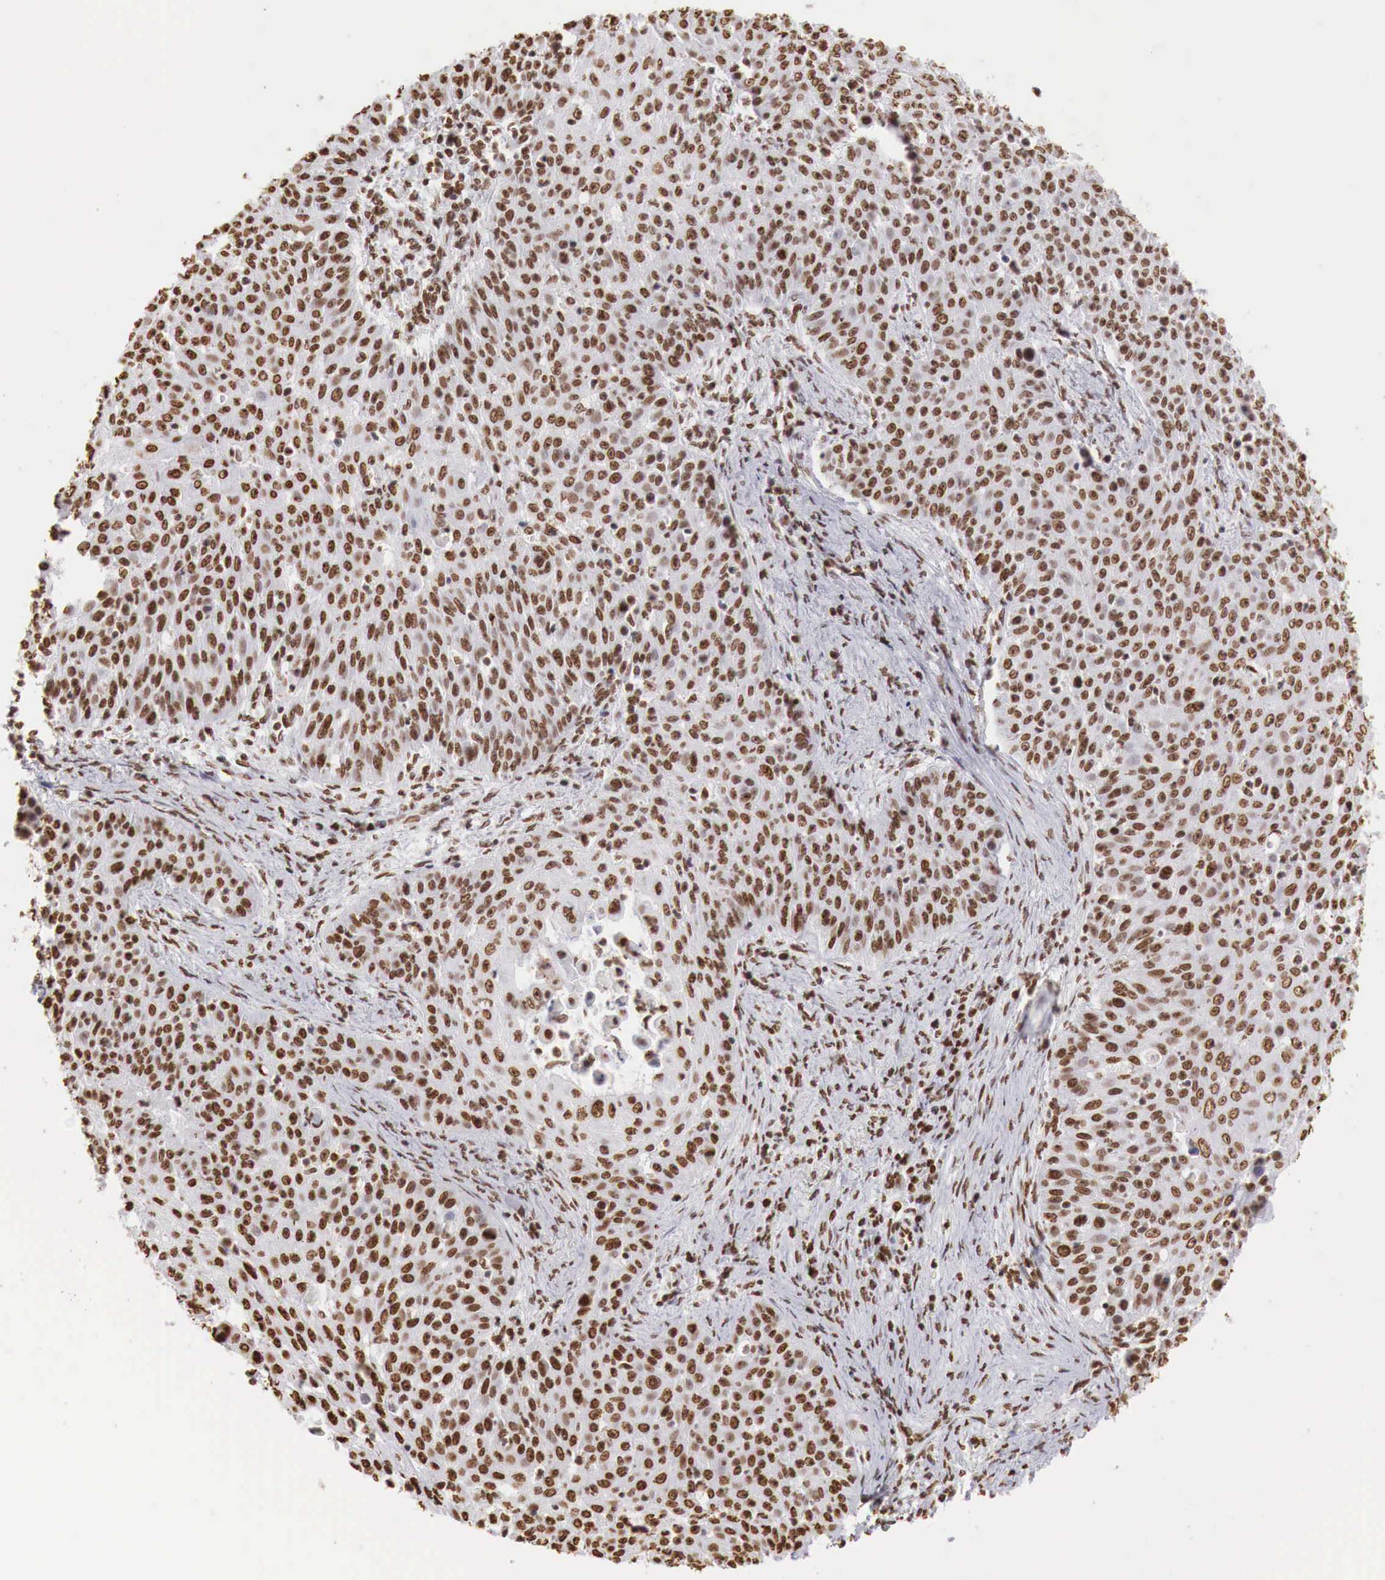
{"staining": {"intensity": "strong", "quantity": ">75%", "location": "nuclear"}, "tissue": "skin cancer", "cell_type": "Tumor cells", "image_type": "cancer", "snomed": [{"axis": "morphology", "description": "Squamous cell carcinoma, NOS"}, {"axis": "topography", "description": "Skin"}], "caption": "High-power microscopy captured an immunohistochemistry (IHC) micrograph of skin cancer (squamous cell carcinoma), revealing strong nuclear positivity in approximately >75% of tumor cells. (brown staining indicates protein expression, while blue staining denotes nuclei).", "gene": "DKC1", "patient": {"sex": "male", "age": 82}}